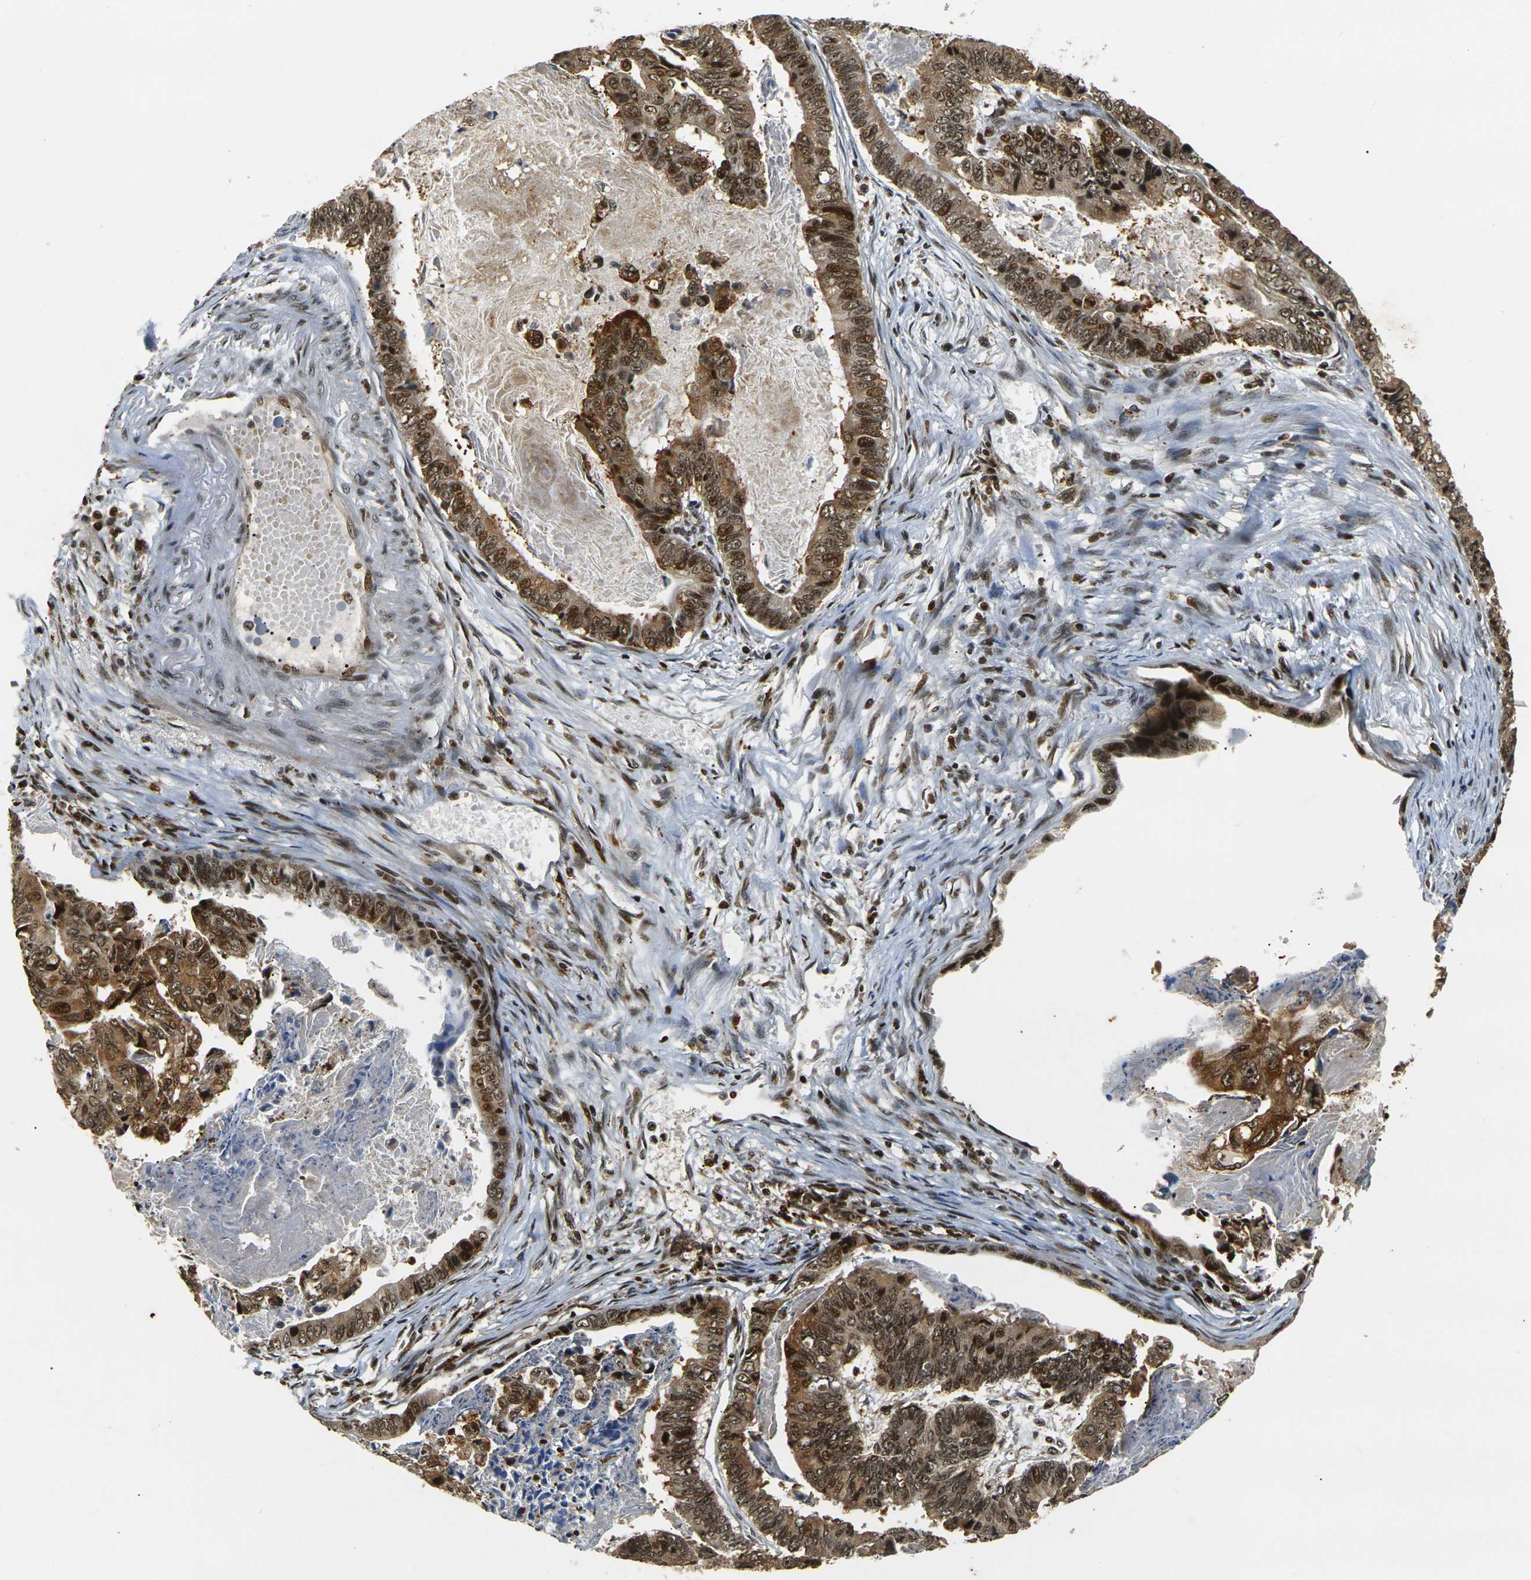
{"staining": {"intensity": "strong", "quantity": ">75%", "location": "cytoplasmic/membranous,nuclear"}, "tissue": "stomach cancer", "cell_type": "Tumor cells", "image_type": "cancer", "snomed": [{"axis": "morphology", "description": "Adenocarcinoma, NOS"}, {"axis": "topography", "description": "Stomach, lower"}], "caption": "Stomach cancer stained with a brown dye displays strong cytoplasmic/membranous and nuclear positive positivity in about >75% of tumor cells.", "gene": "ACTL6A", "patient": {"sex": "male", "age": 77}}